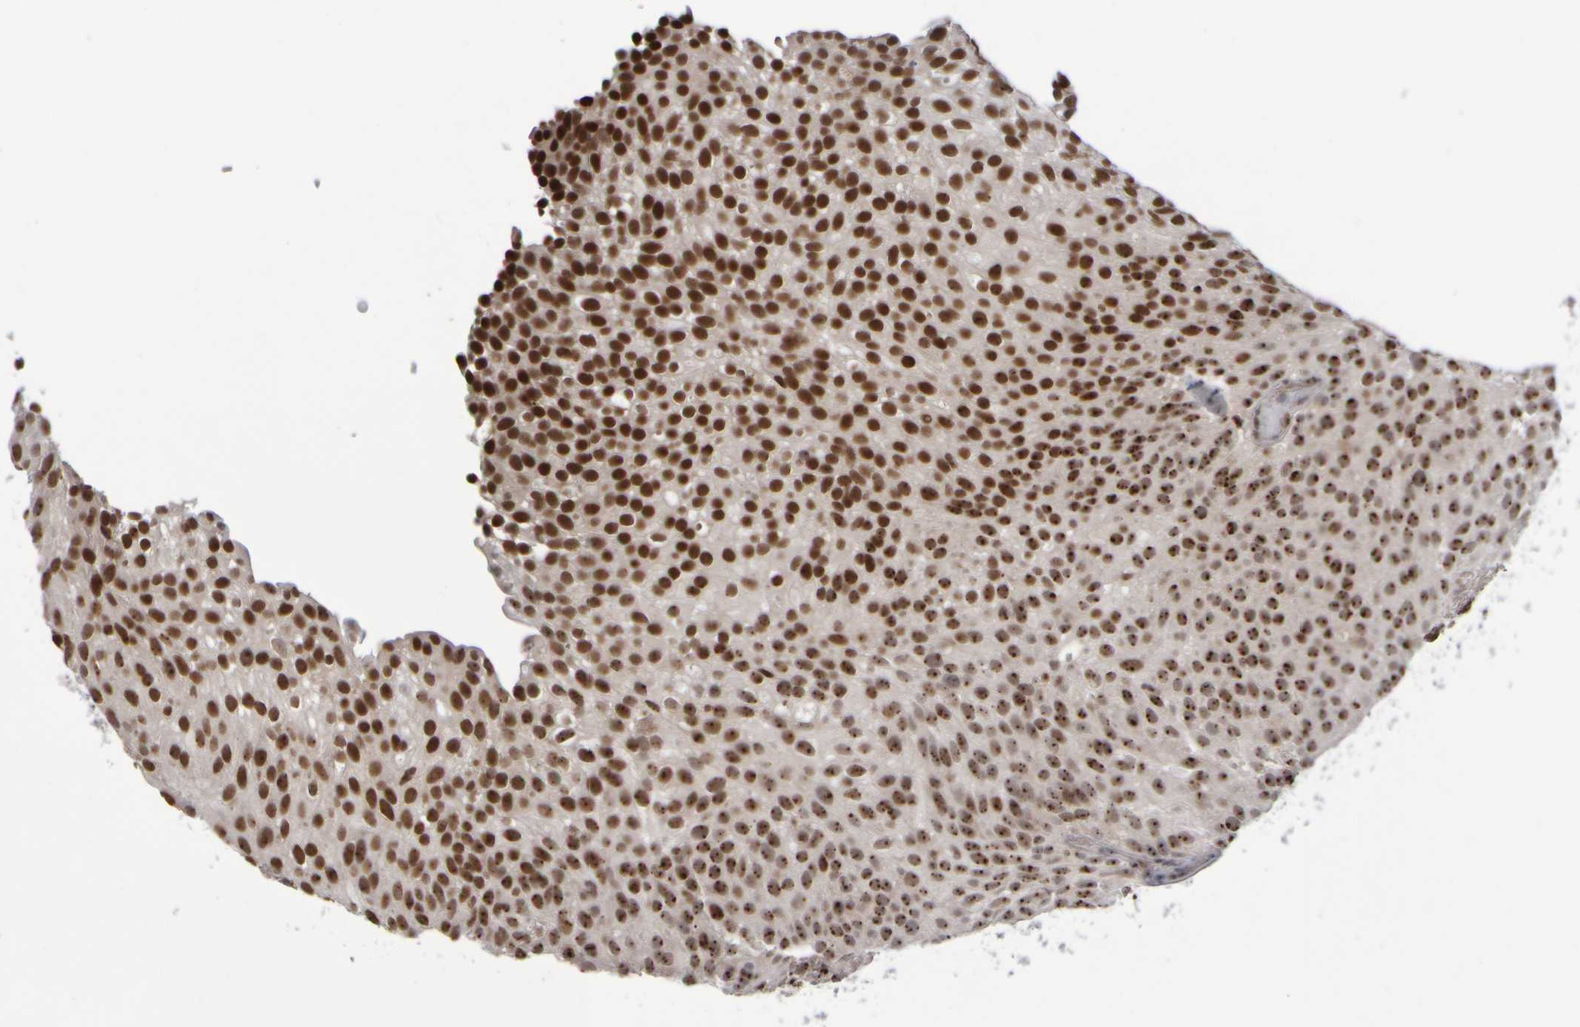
{"staining": {"intensity": "strong", "quantity": ">75%", "location": "nuclear"}, "tissue": "urothelial cancer", "cell_type": "Tumor cells", "image_type": "cancer", "snomed": [{"axis": "morphology", "description": "Urothelial carcinoma, Low grade"}, {"axis": "topography", "description": "Urinary bladder"}], "caption": "Human urothelial cancer stained with a protein marker demonstrates strong staining in tumor cells.", "gene": "SURF6", "patient": {"sex": "male", "age": 78}}